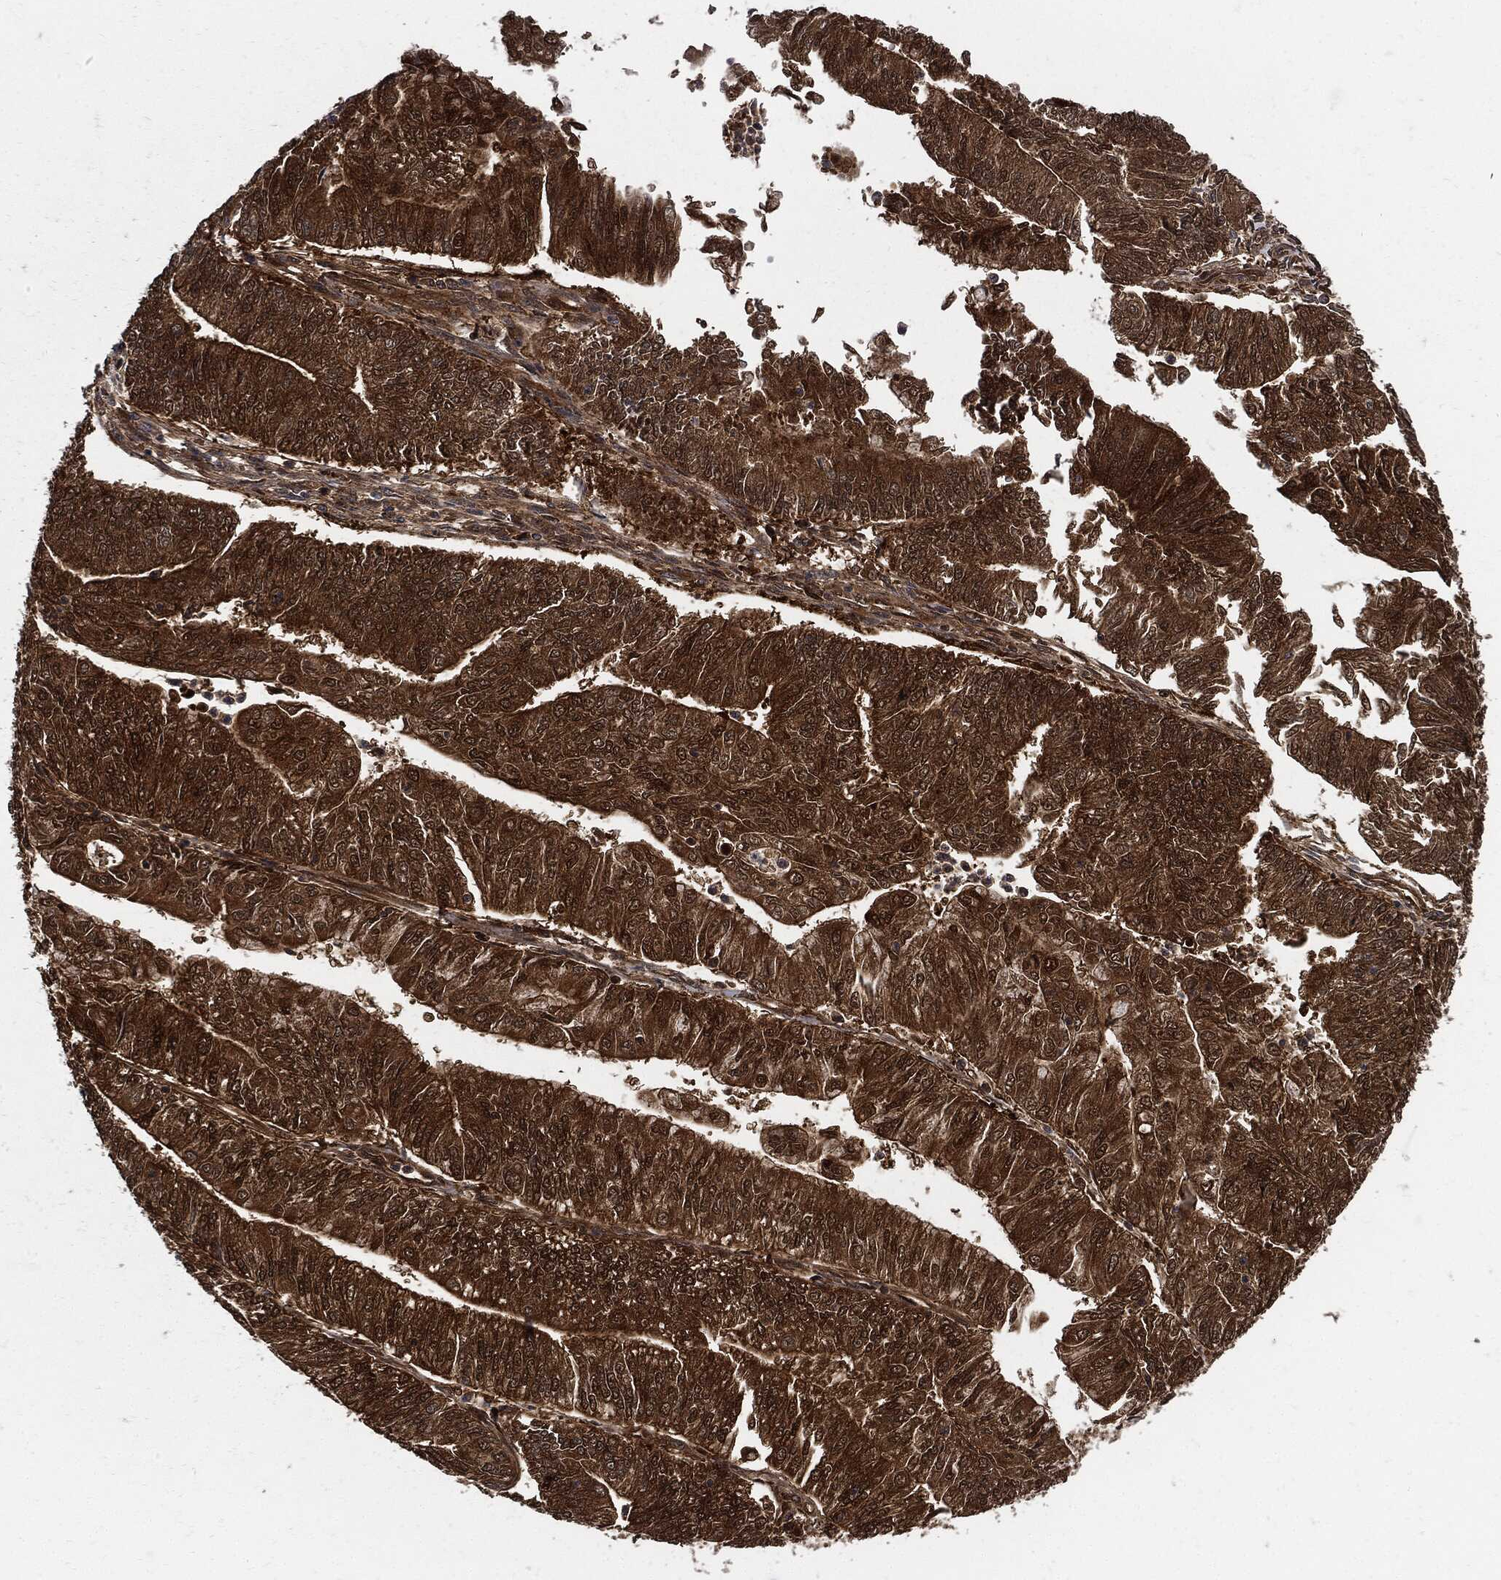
{"staining": {"intensity": "strong", "quantity": ">75%", "location": "cytoplasmic/membranous"}, "tissue": "endometrial cancer", "cell_type": "Tumor cells", "image_type": "cancer", "snomed": [{"axis": "morphology", "description": "Adenocarcinoma, NOS"}, {"axis": "topography", "description": "Endometrium"}], "caption": "Endometrial cancer stained with immunohistochemistry (IHC) displays strong cytoplasmic/membranous positivity in approximately >75% of tumor cells. (DAB (3,3'-diaminobenzidine) = brown stain, brightfield microscopy at high magnification).", "gene": "XPNPEP1", "patient": {"sex": "female", "age": 59}}